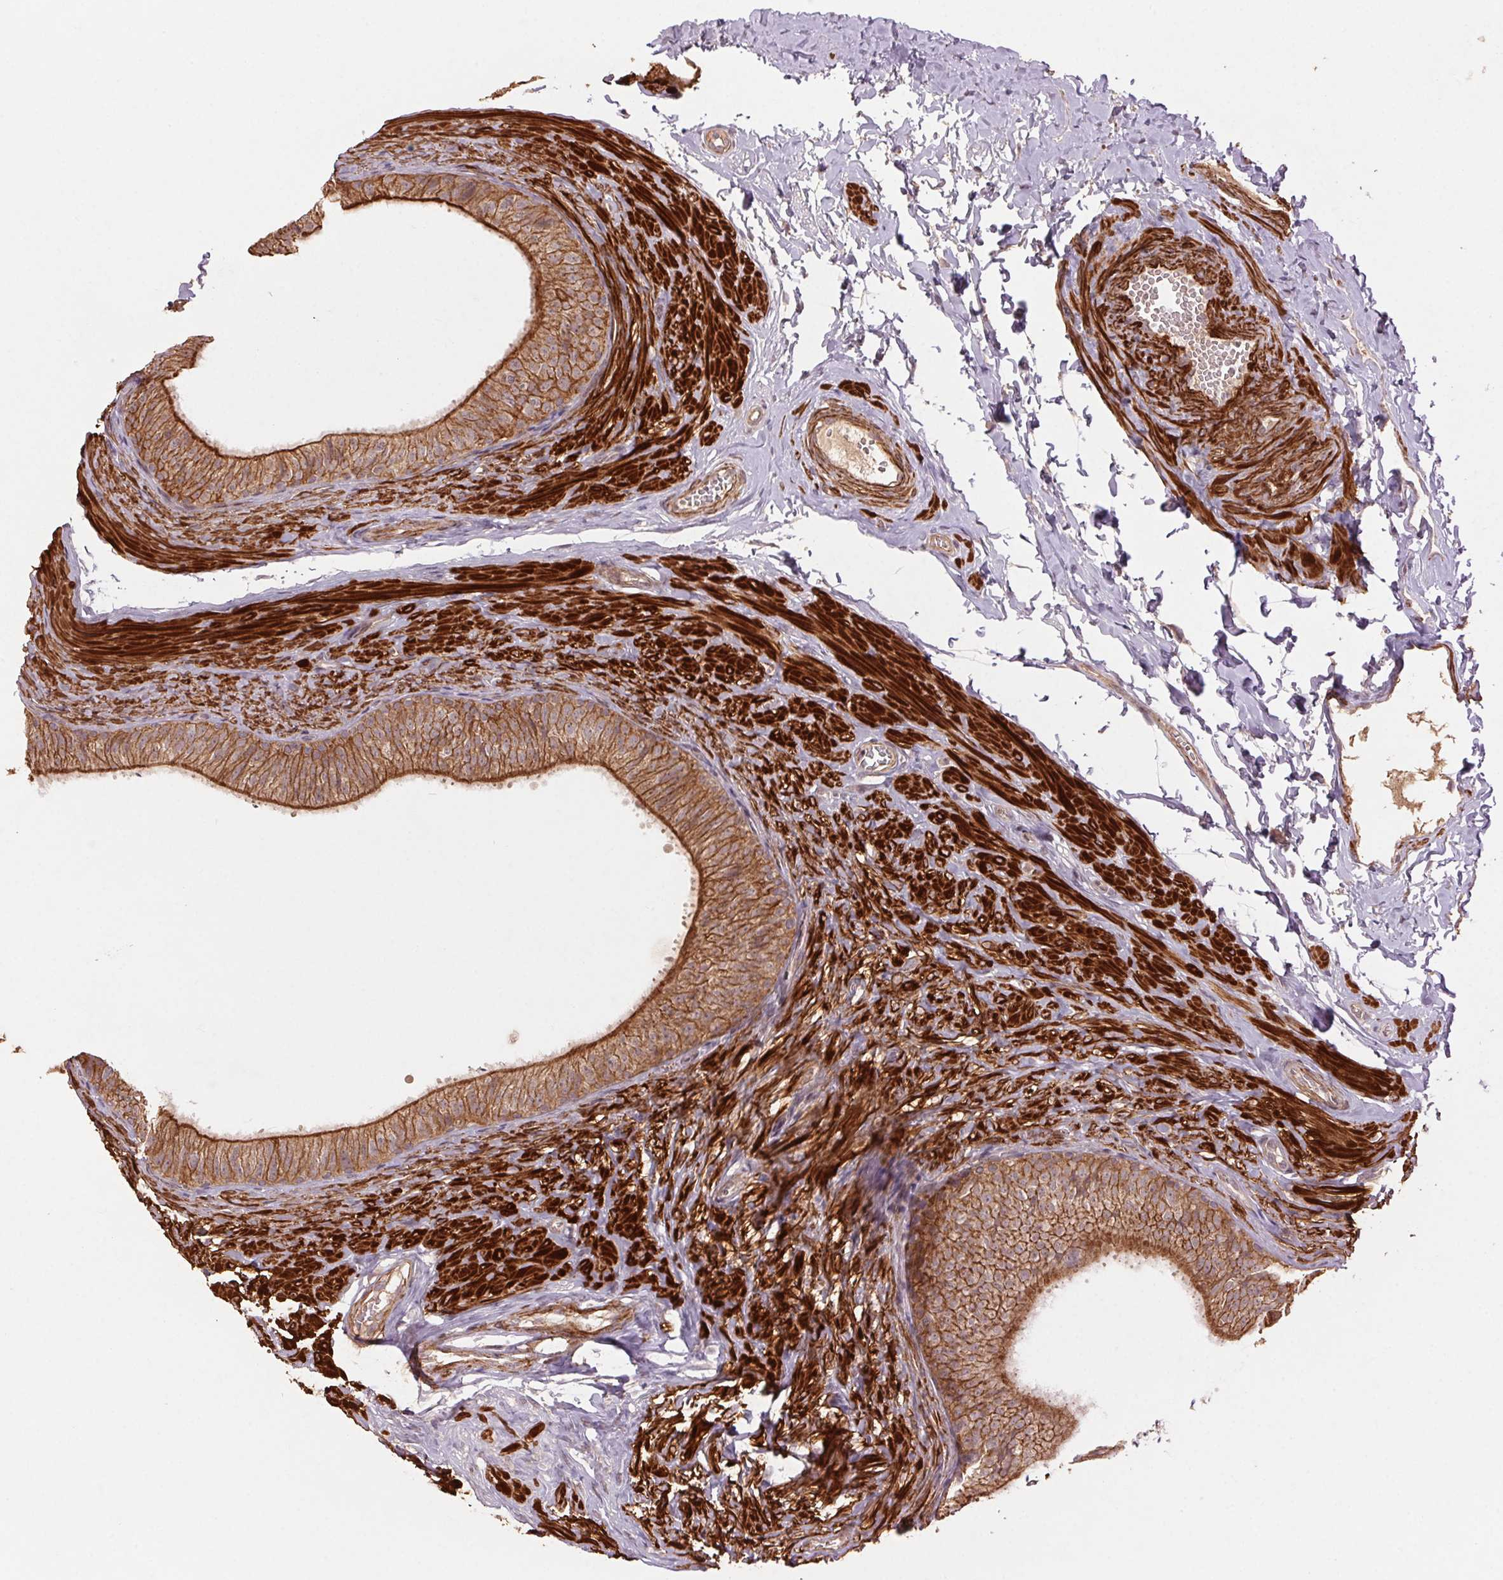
{"staining": {"intensity": "strong", "quantity": ">75%", "location": "cytoplasmic/membranous"}, "tissue": "epididymis", "cell_type": "Glandular cells", "image_type": "normal", "snomed": [{"axis": "morphology", "description": "Normal tissue, NOS"}, {"axis": "topography", "description": "Epididymis, spermatic cord, NOS"}, {"axis": "topography", "description": "Epididymis"}, {"axis": "topography", "description": "Peripheral nerve tissue"}], "caption": "Epididymis stained for a protein demonstrates strong cytoplasmic/membranous positivity in glandular cells. (Stains: DAB (3,3'-diaminobenzidine) in brown, nuclei in blue, Microscopy: brightfield microscopy at high magnification).", "gene": "SMLR1", "patient": {"sex": "male", "age": 29}}